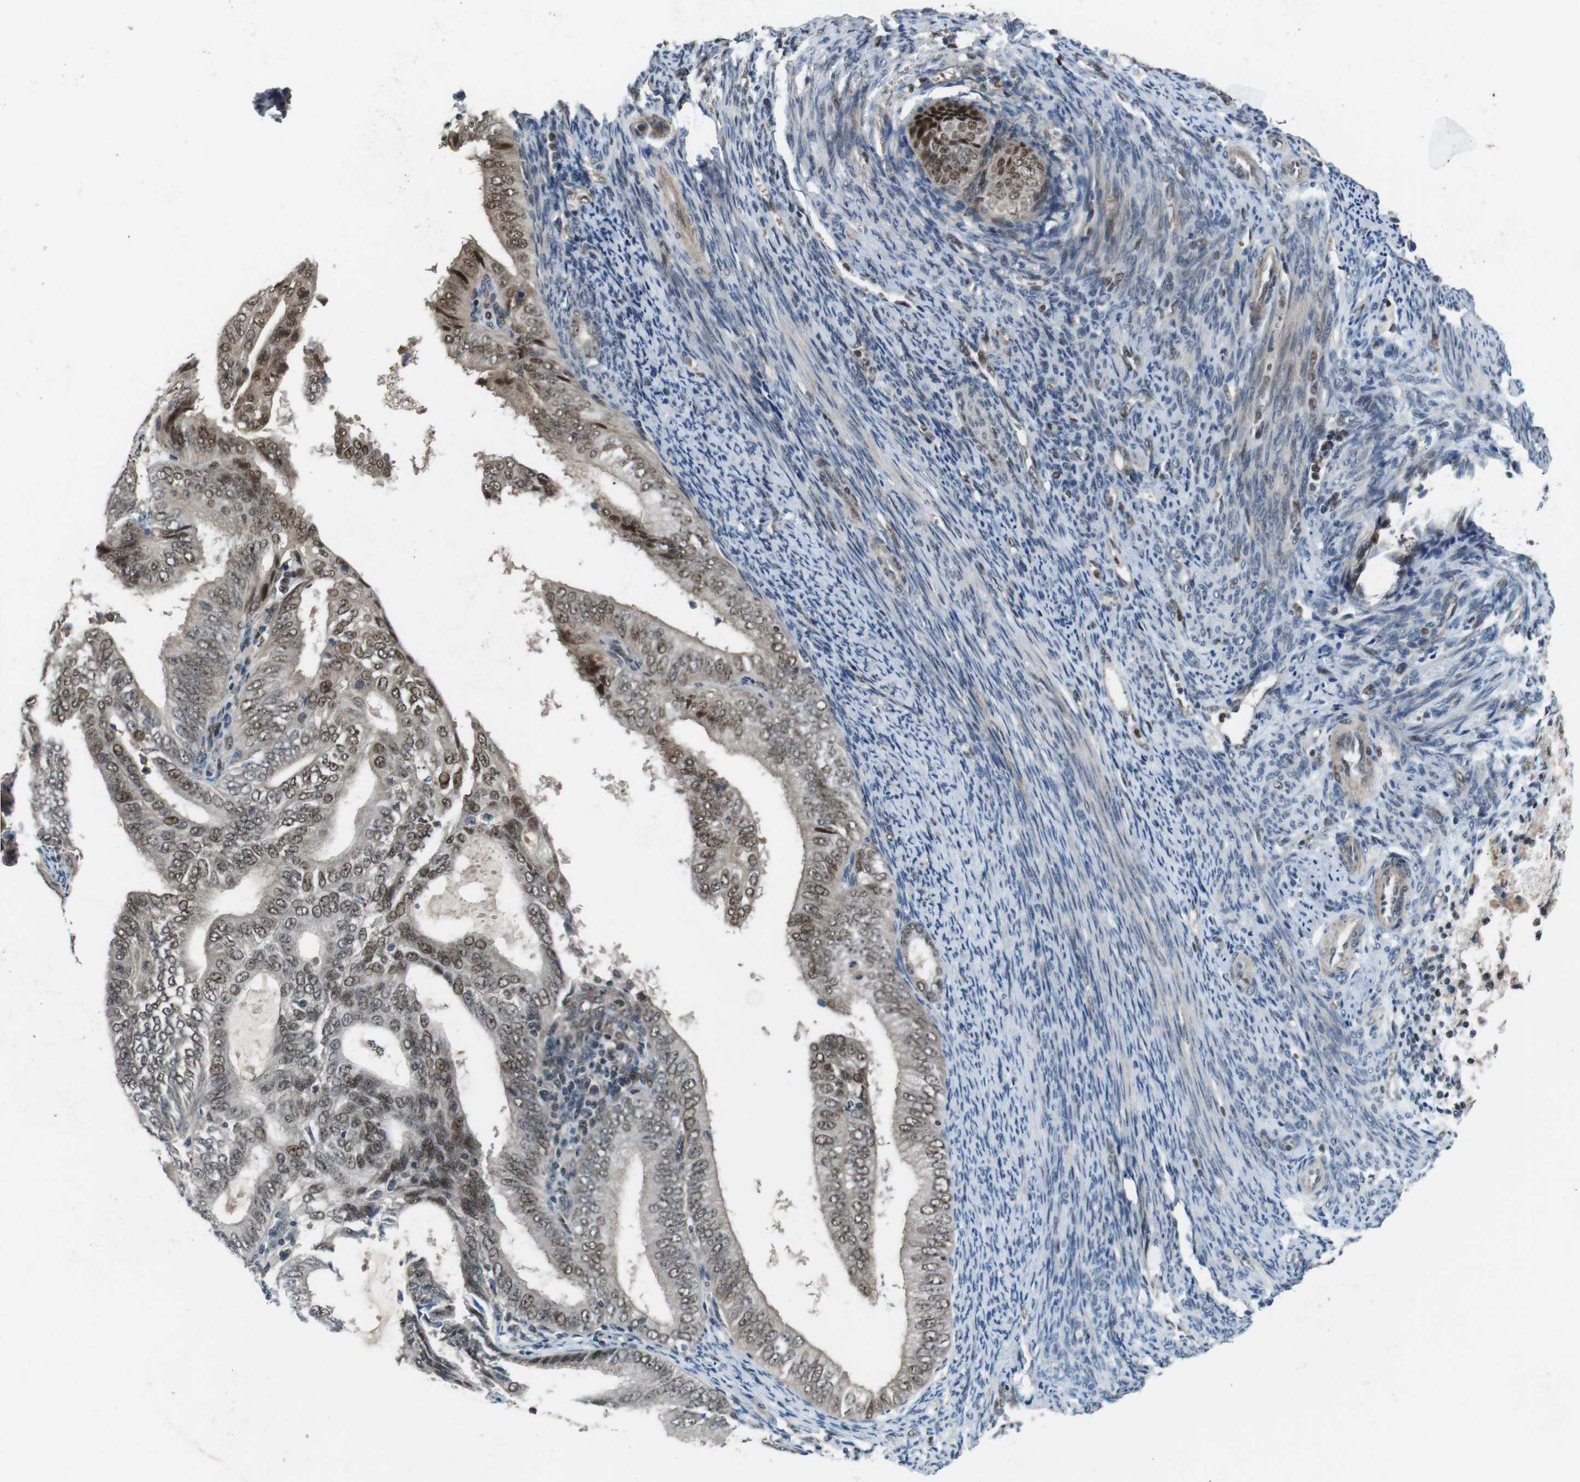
{"staining": {"intensity": "moderate", "quantity": ">75%", "location": "nuclear"}, "tissue": "endometrial cancer", "cell_type": "Tumor cells", "image_type": "cancer", "snomed": [{"axis": "morphology", "description": "Adenocarcinoma, NOS"}, {"axis": "topography", "description": "Endometrium"}], "caption": "Endometrial adenocarcinoma stained with a protein marker displays moderate staining in tumor cells.", "gene": "MAPKAPK5", "patient": {"sex": "female", "age": 58}}